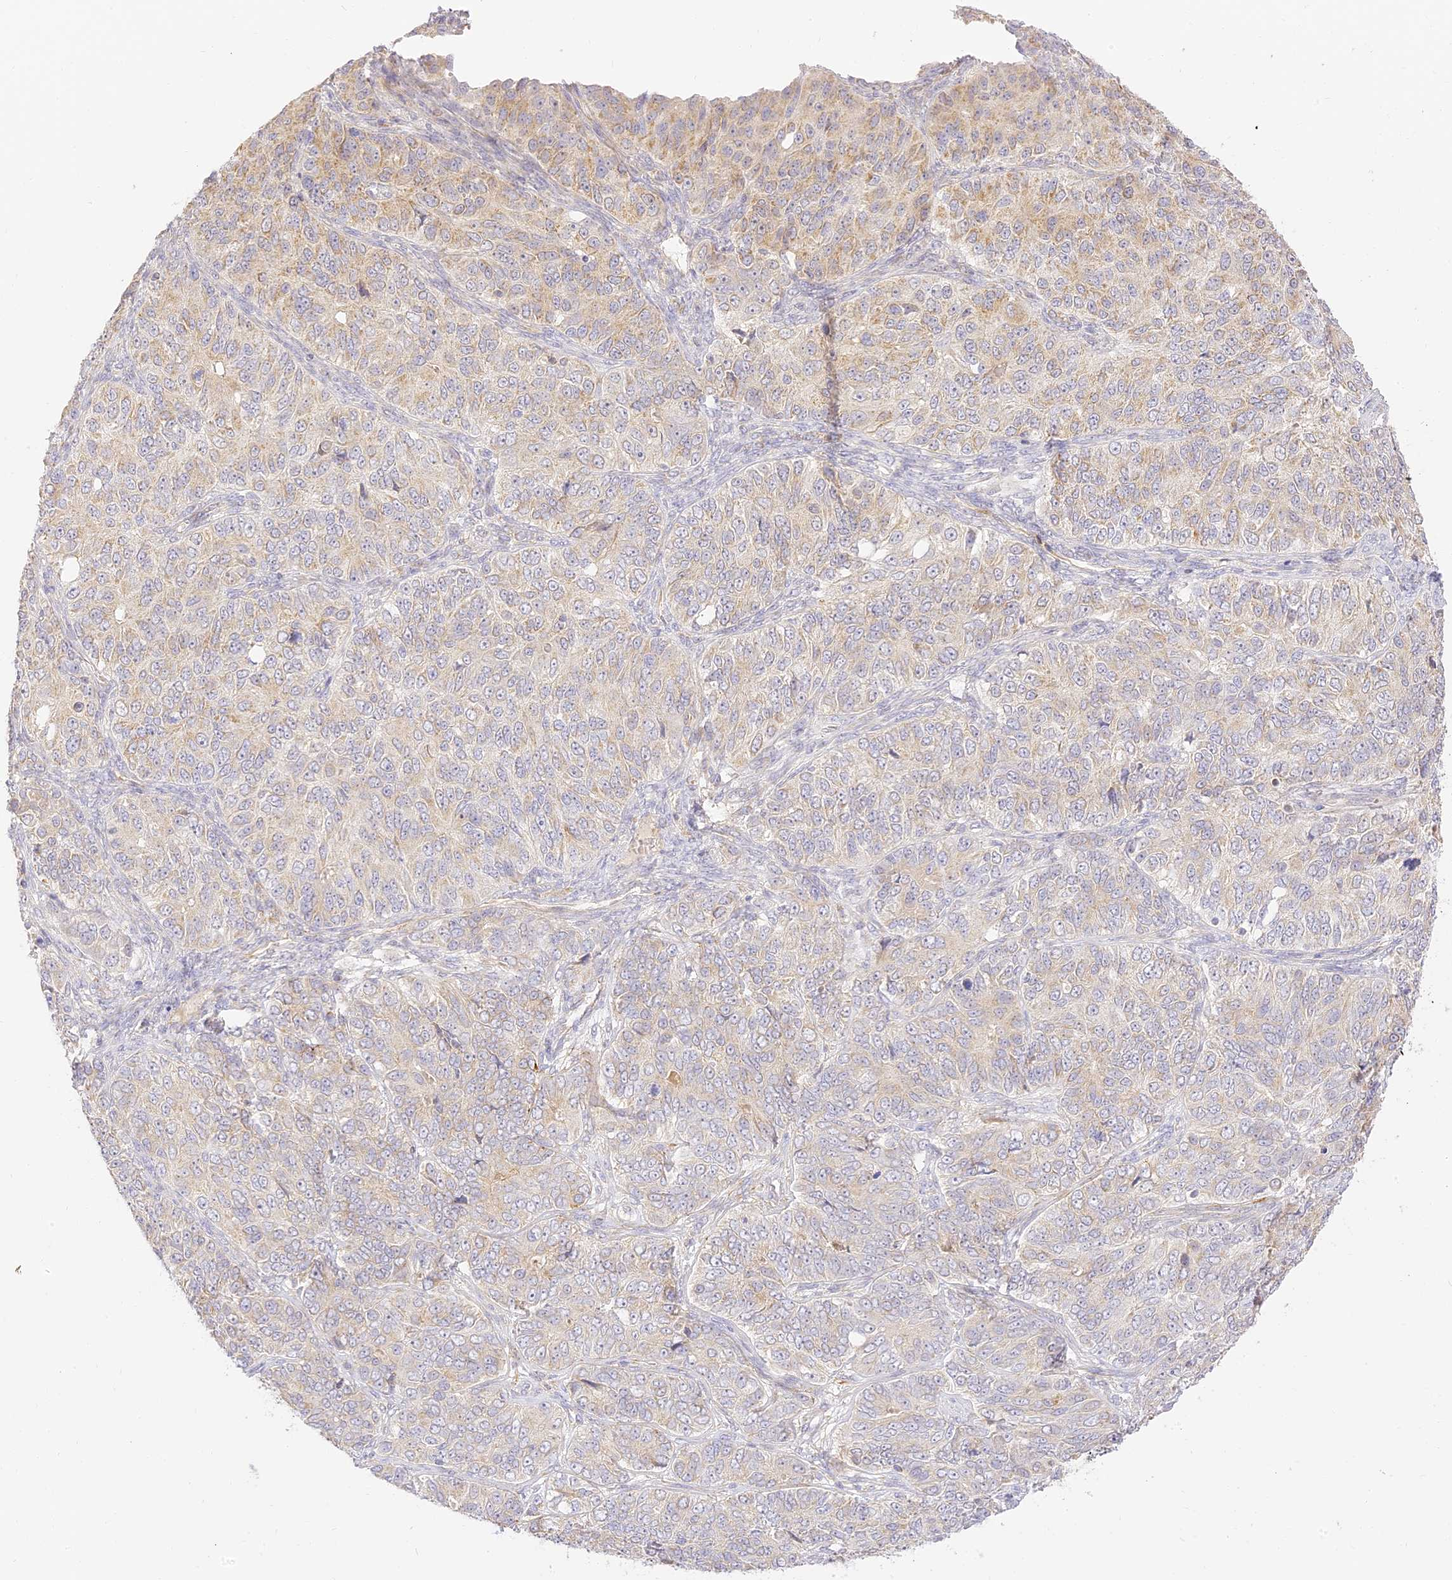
{"staining": {"intensity": "weak", "quantity": "<25%", "location": "cytoplasmic/membranous"}, "tissue": "ovarian cancer", "cell_type": "Tumor cells", "image_type": "cancer", "snomed": [{"axis": "morphology", "description": "Carcinoma, endometroid"}, {"axis": "topography", "description": "Ovary"}], "caption": "The IHC image has no significant staining in tumor cells of ovarian endometroid carcinoma tissue. (IHC, brightfield microscopy, high magnification).", "gene": "LRRC15", "patient": {"sex": "female", "age": 51}}